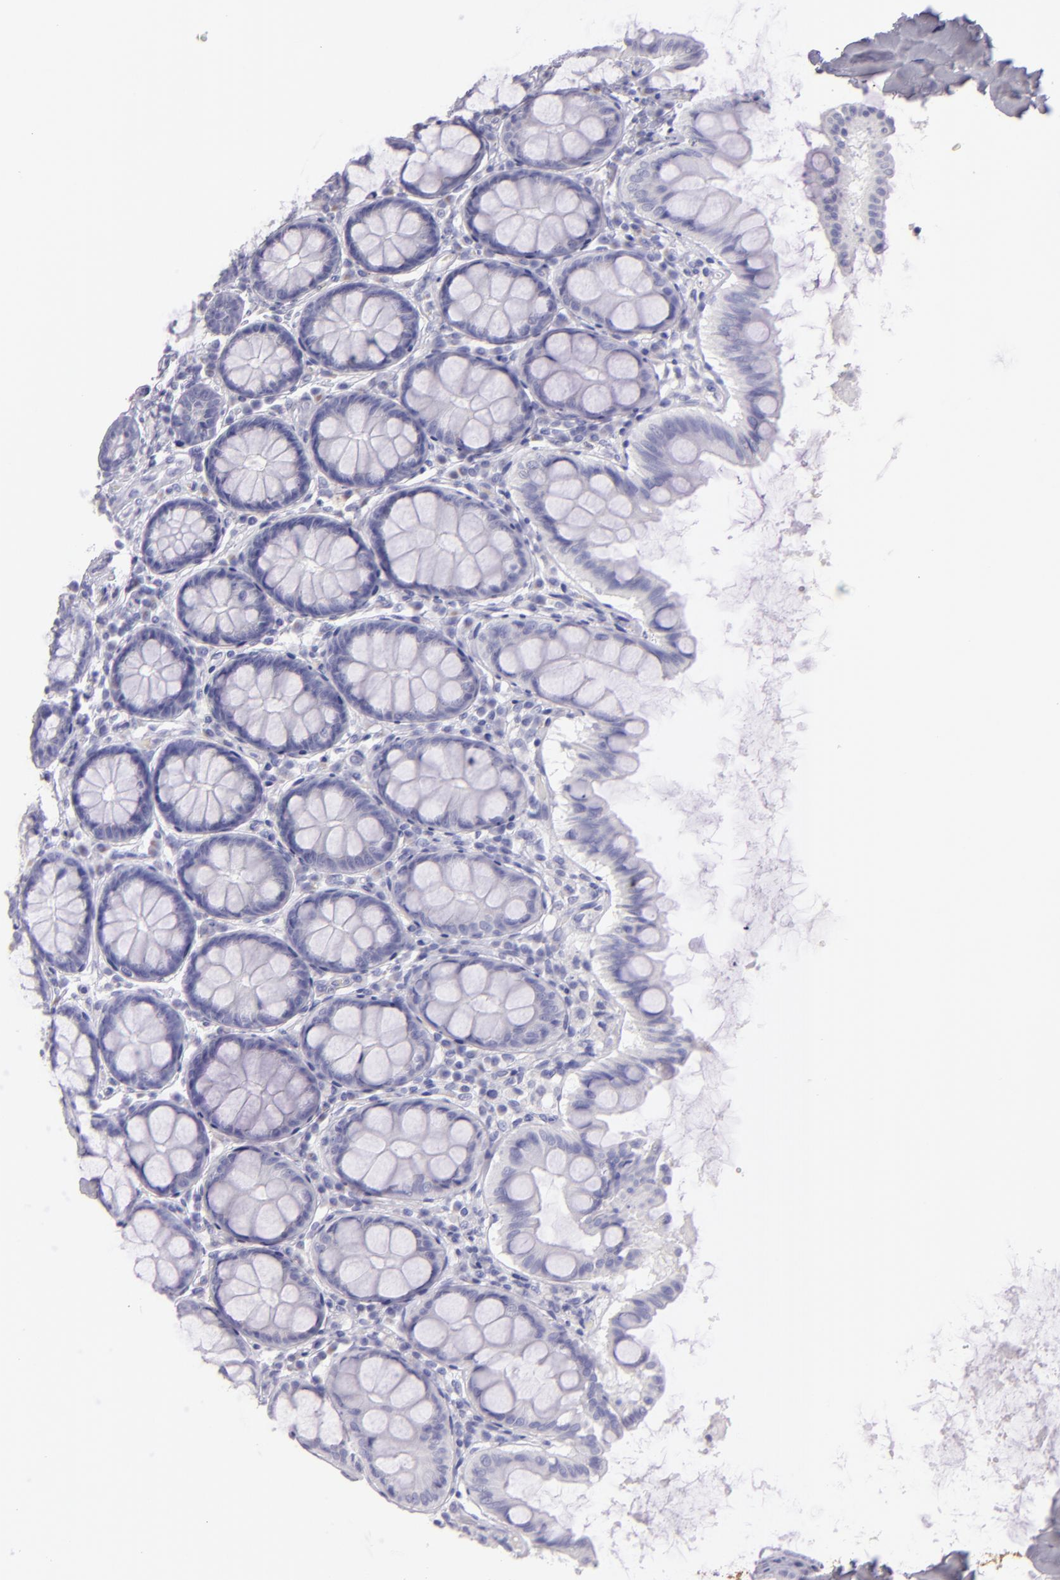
{"staining": {"intensity": "negative", "quantity": "none", "location": "none"}, "tissue": "colon", "cell_type": "Endothelial cells", "image_type": "normal", "snomed": [{"axis": "morphology", "description": "Normal tissue, NOS"}, {"axis": "topography", "description": "Colon"}], "caption": "The immunohistochemistry (IHC) image has no significant positivity in endothelial cells of colon.", "gene": "MUC5AC", "patient": {"sex": "female", "age": 61}}